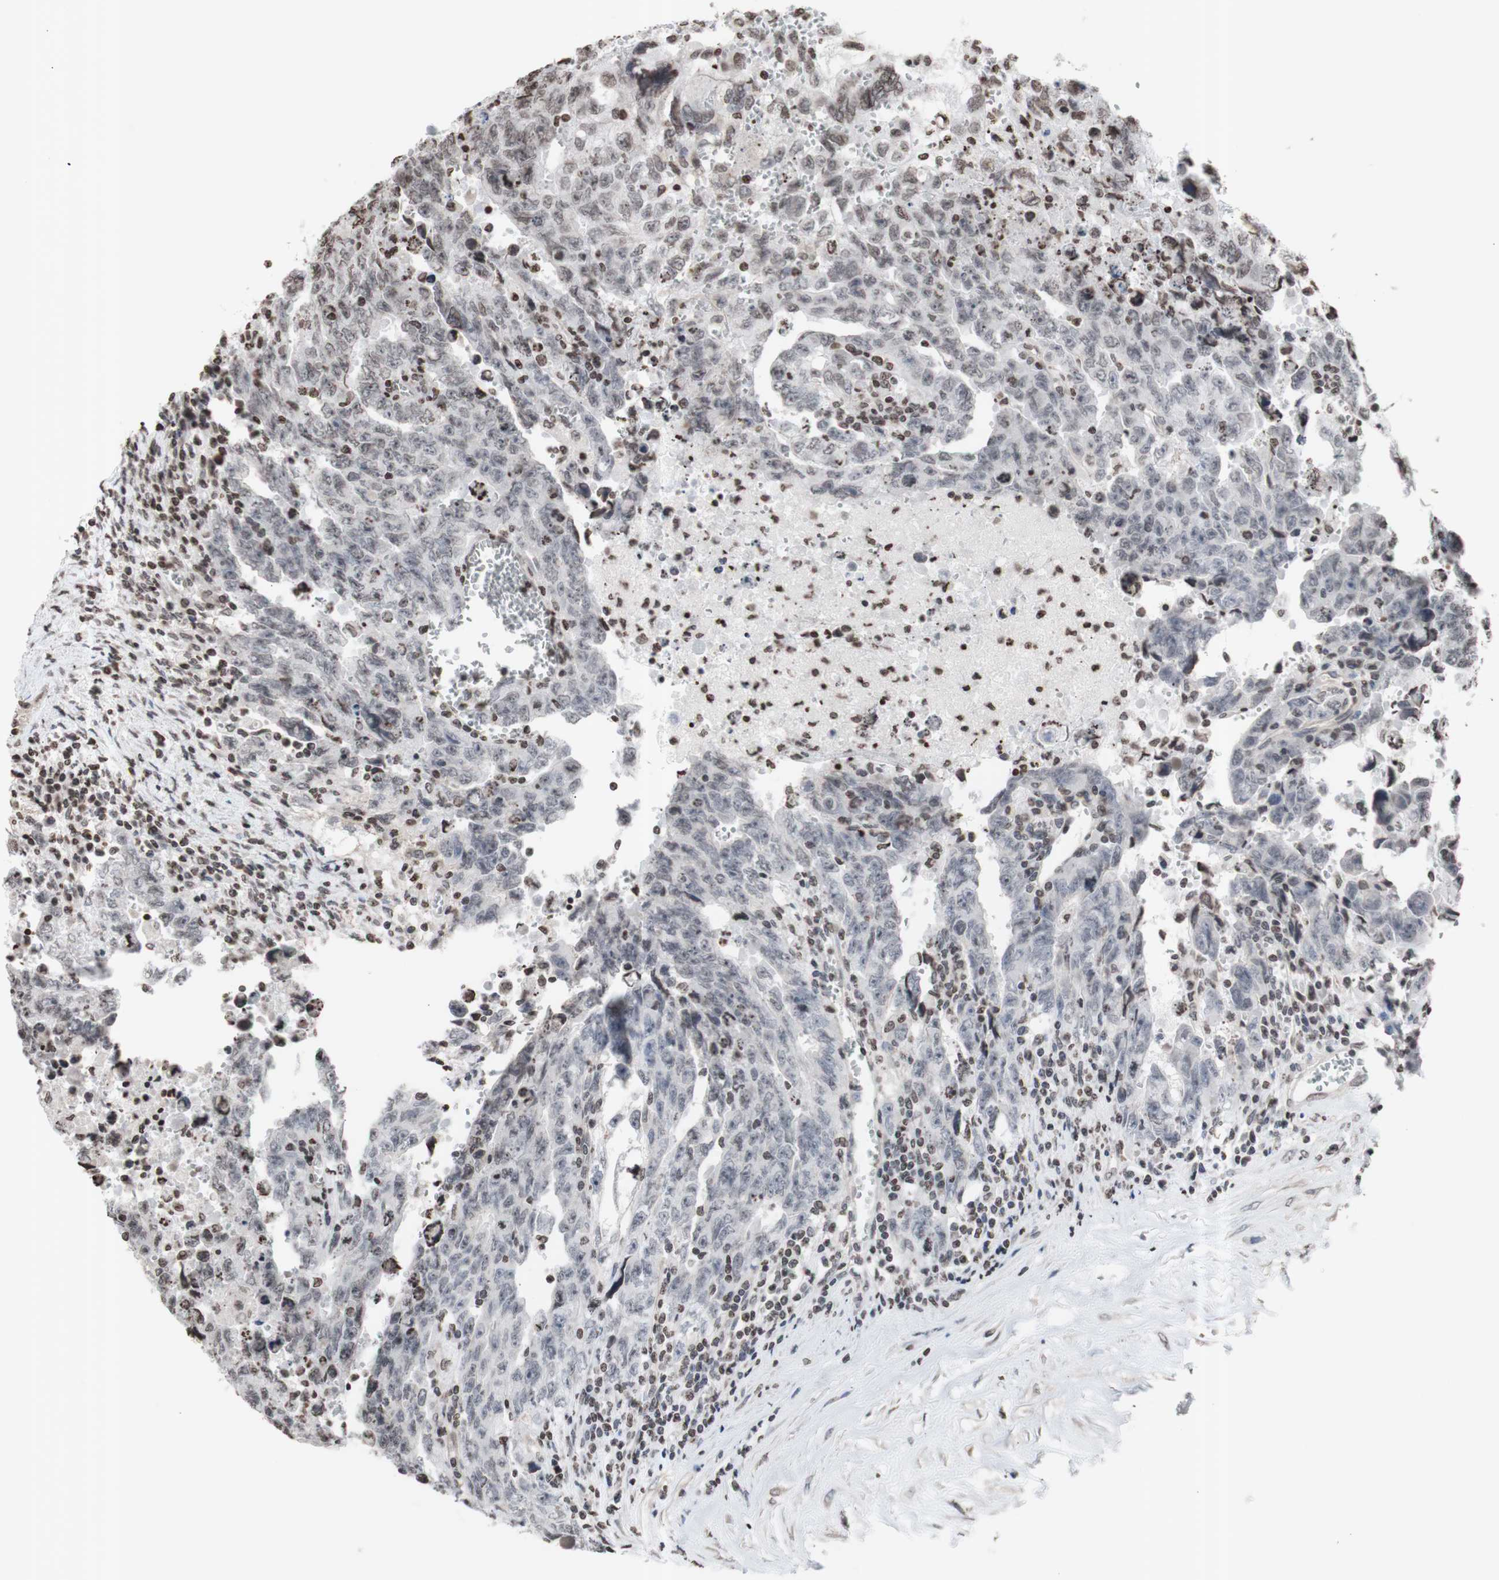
{"staining": {"intensity": "weak", "quantity": "<25%", "location": "nuclear"}, "tissue": "testis cancer", "cell_type": "Tumor cells", "image_type": "cancer", "snomed": [{"axis": "morphology", "description": "Carcinoma, Embryonal, NOS"}, {"axis": "topography", "description": "Testis"}], "caption": "The photomicrograph displays no significant positivity in tumor cells of testis cancer (embryonal carcinoma).", "gene": "SNAI2", "patient": {"sex": "male", "age": 28}}